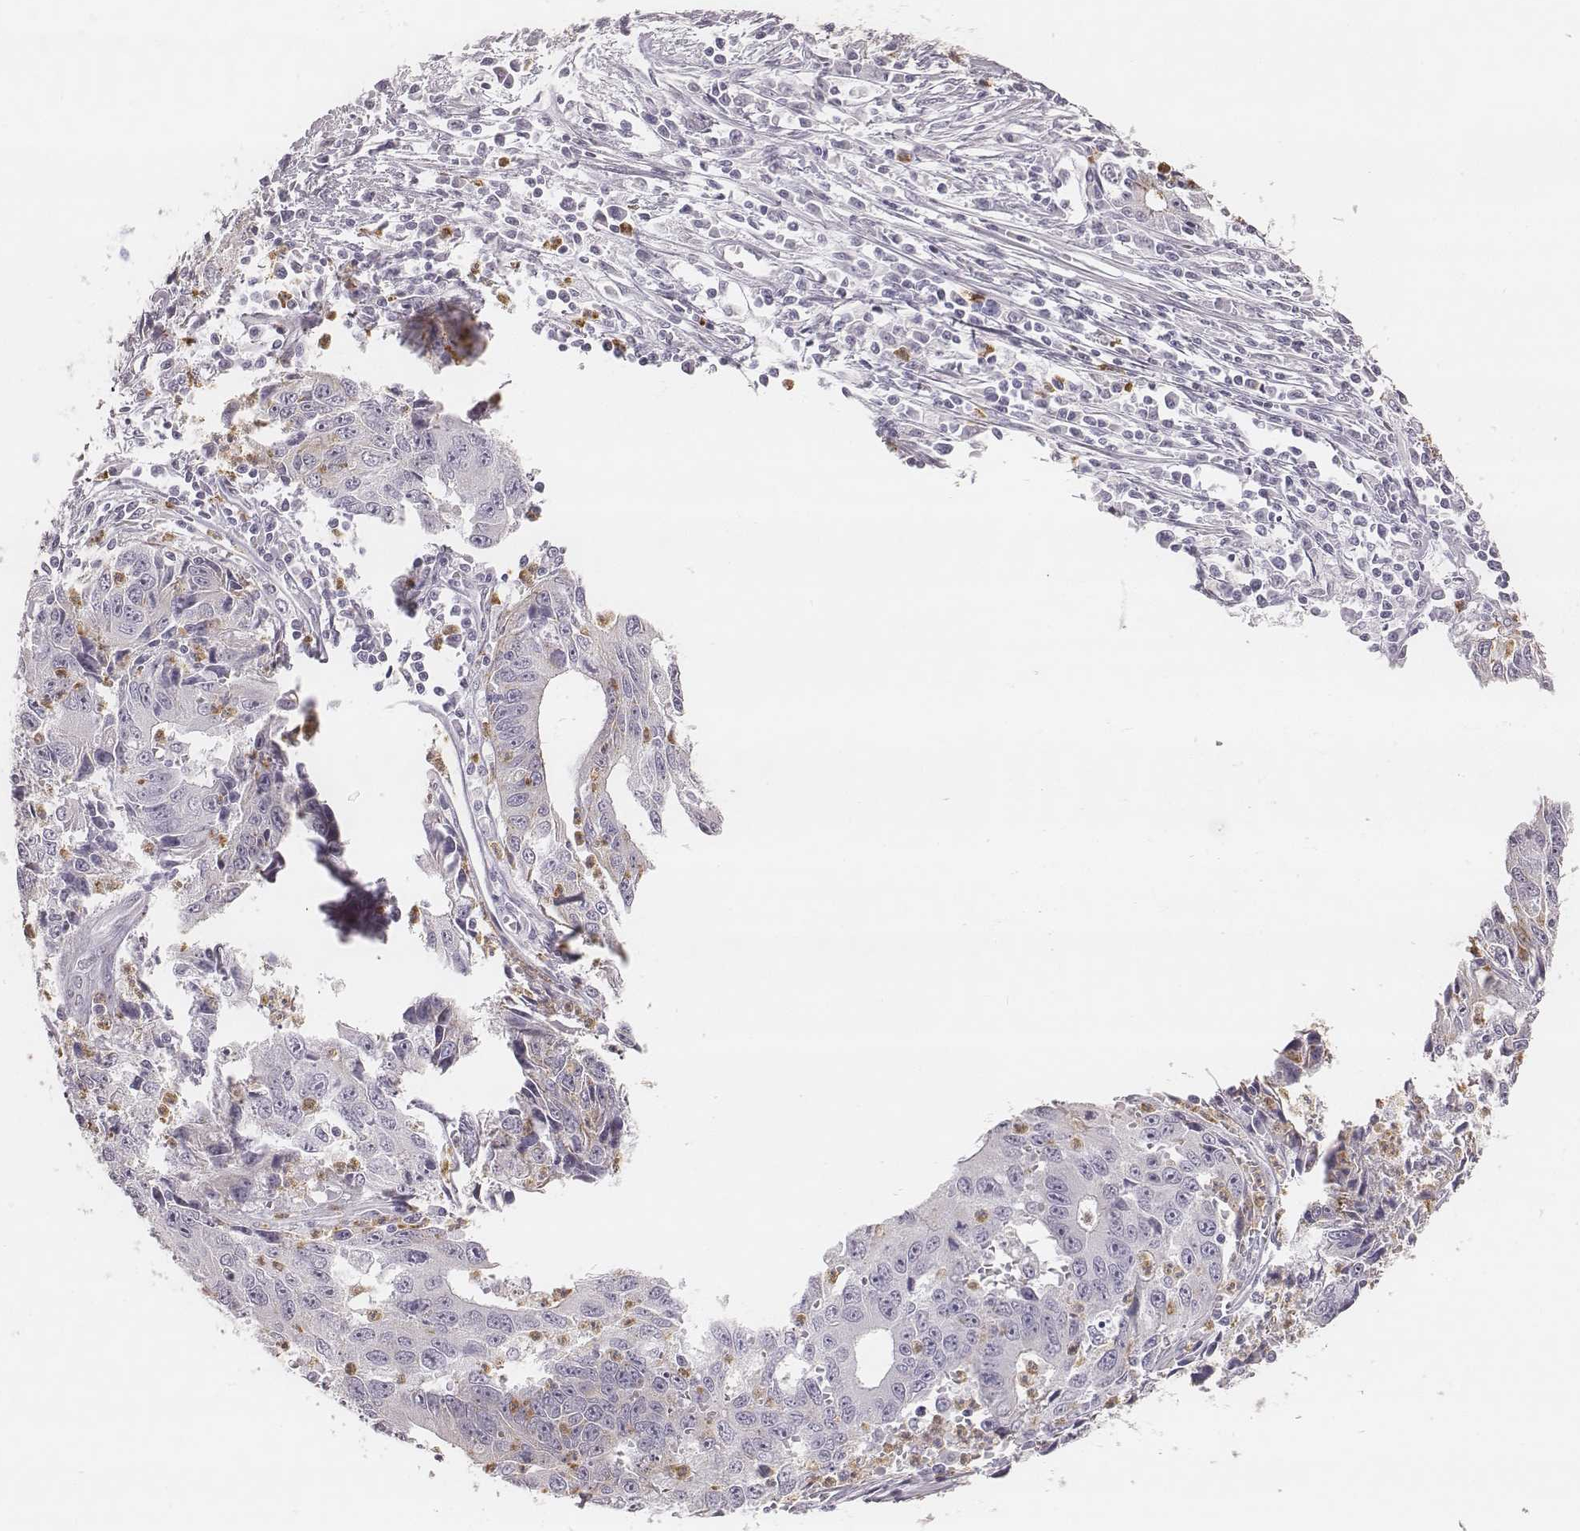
{"staining": {"intensity": "negative", "quantity": "none", "location": "none"}, "tissue": "liver cancer", "cell_type": "Tumor cells", "image_type": "cancer", "snomed": [{"axis": "morphology", "description": "Cholangiocarcinoma"}, {"axis": "topography", "description": "Liver"}], "caption": "Immunohistochemistry (IHC) image of liver cancer (cholangiocarcinoma) stained for a protein (brown), which shows no positivity in tumor cells.", "gene": "KCNJ12", "patient": {"sex": "male", "age": 65}}